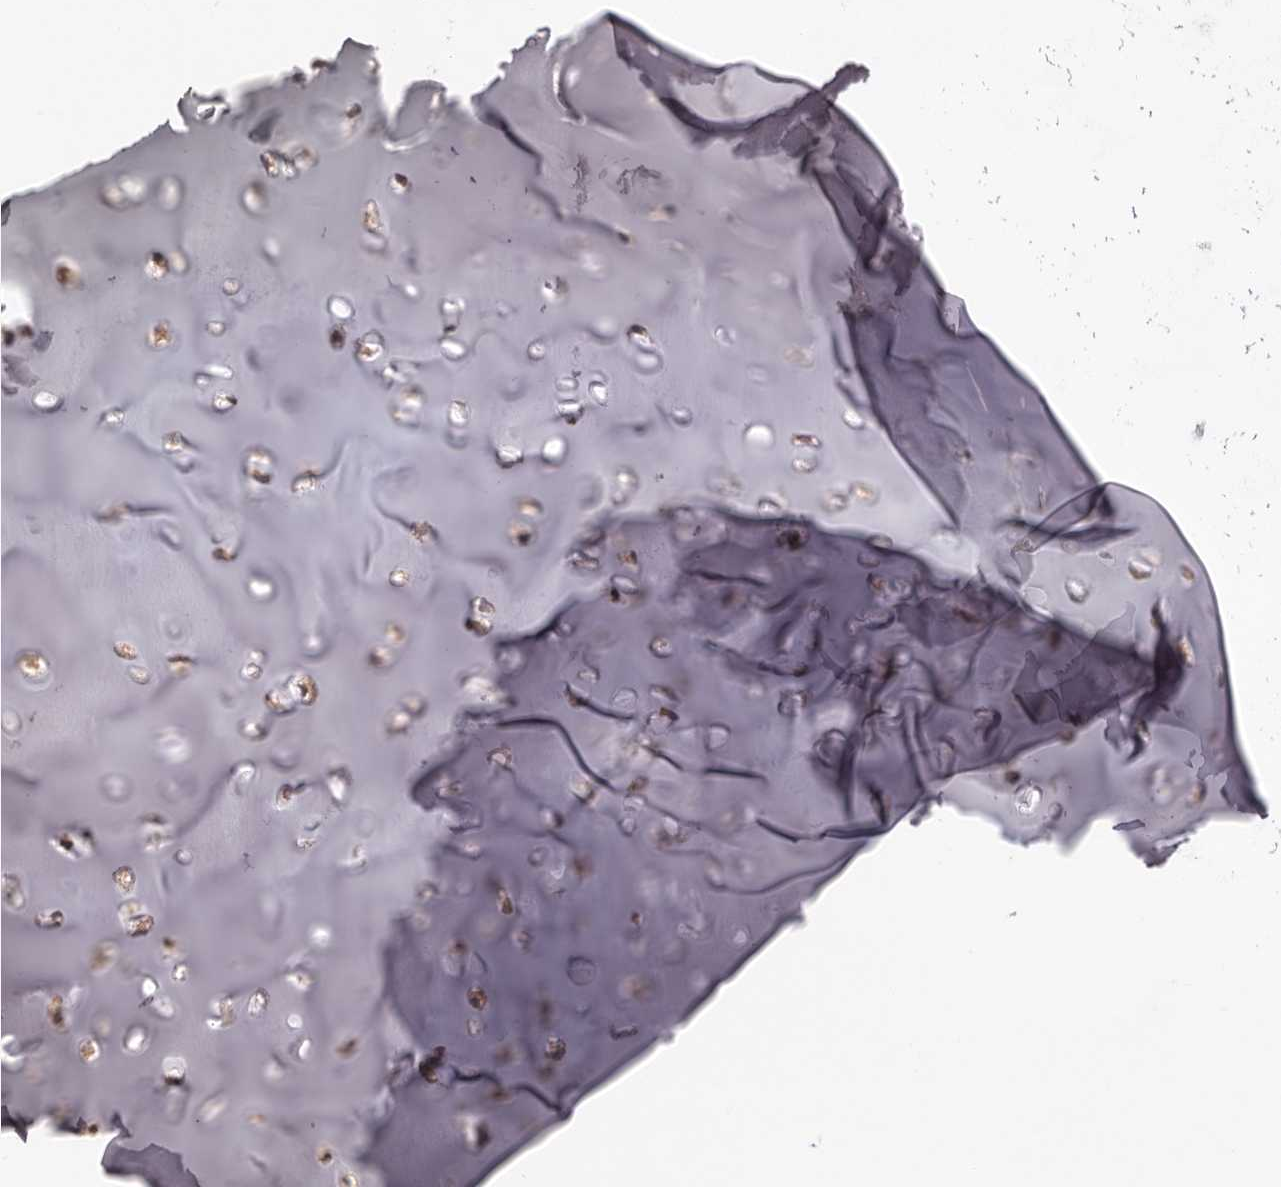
{"staining": {"intensity": "moderate", "quantity": ">75%", "location": "cytoplasmic/membranous"}, "tissue": "adipose tissue", "cell_type": "Adipocytes", "image_type": "normal", "snomed": [{"axis": "morphology", "description": "Normal tissue, NOS"}, {"axis": "morphology", "description": "Basal cell carcinoma"}, {"axis": "topography", "description": "Cartilage tissue"}, {"axis": "topography", "description": "Nasopharynx"}, {"axis": "topography", "description": "Oral tissue"}], "caption": "Protein staining demonstrates moderate cytoplasmic/membranous expression in approximately >75% of adipocytes in unremarkable adipose tissue.", "gene": "EGR3", "patient": {"sex": "female", "age": 77}}